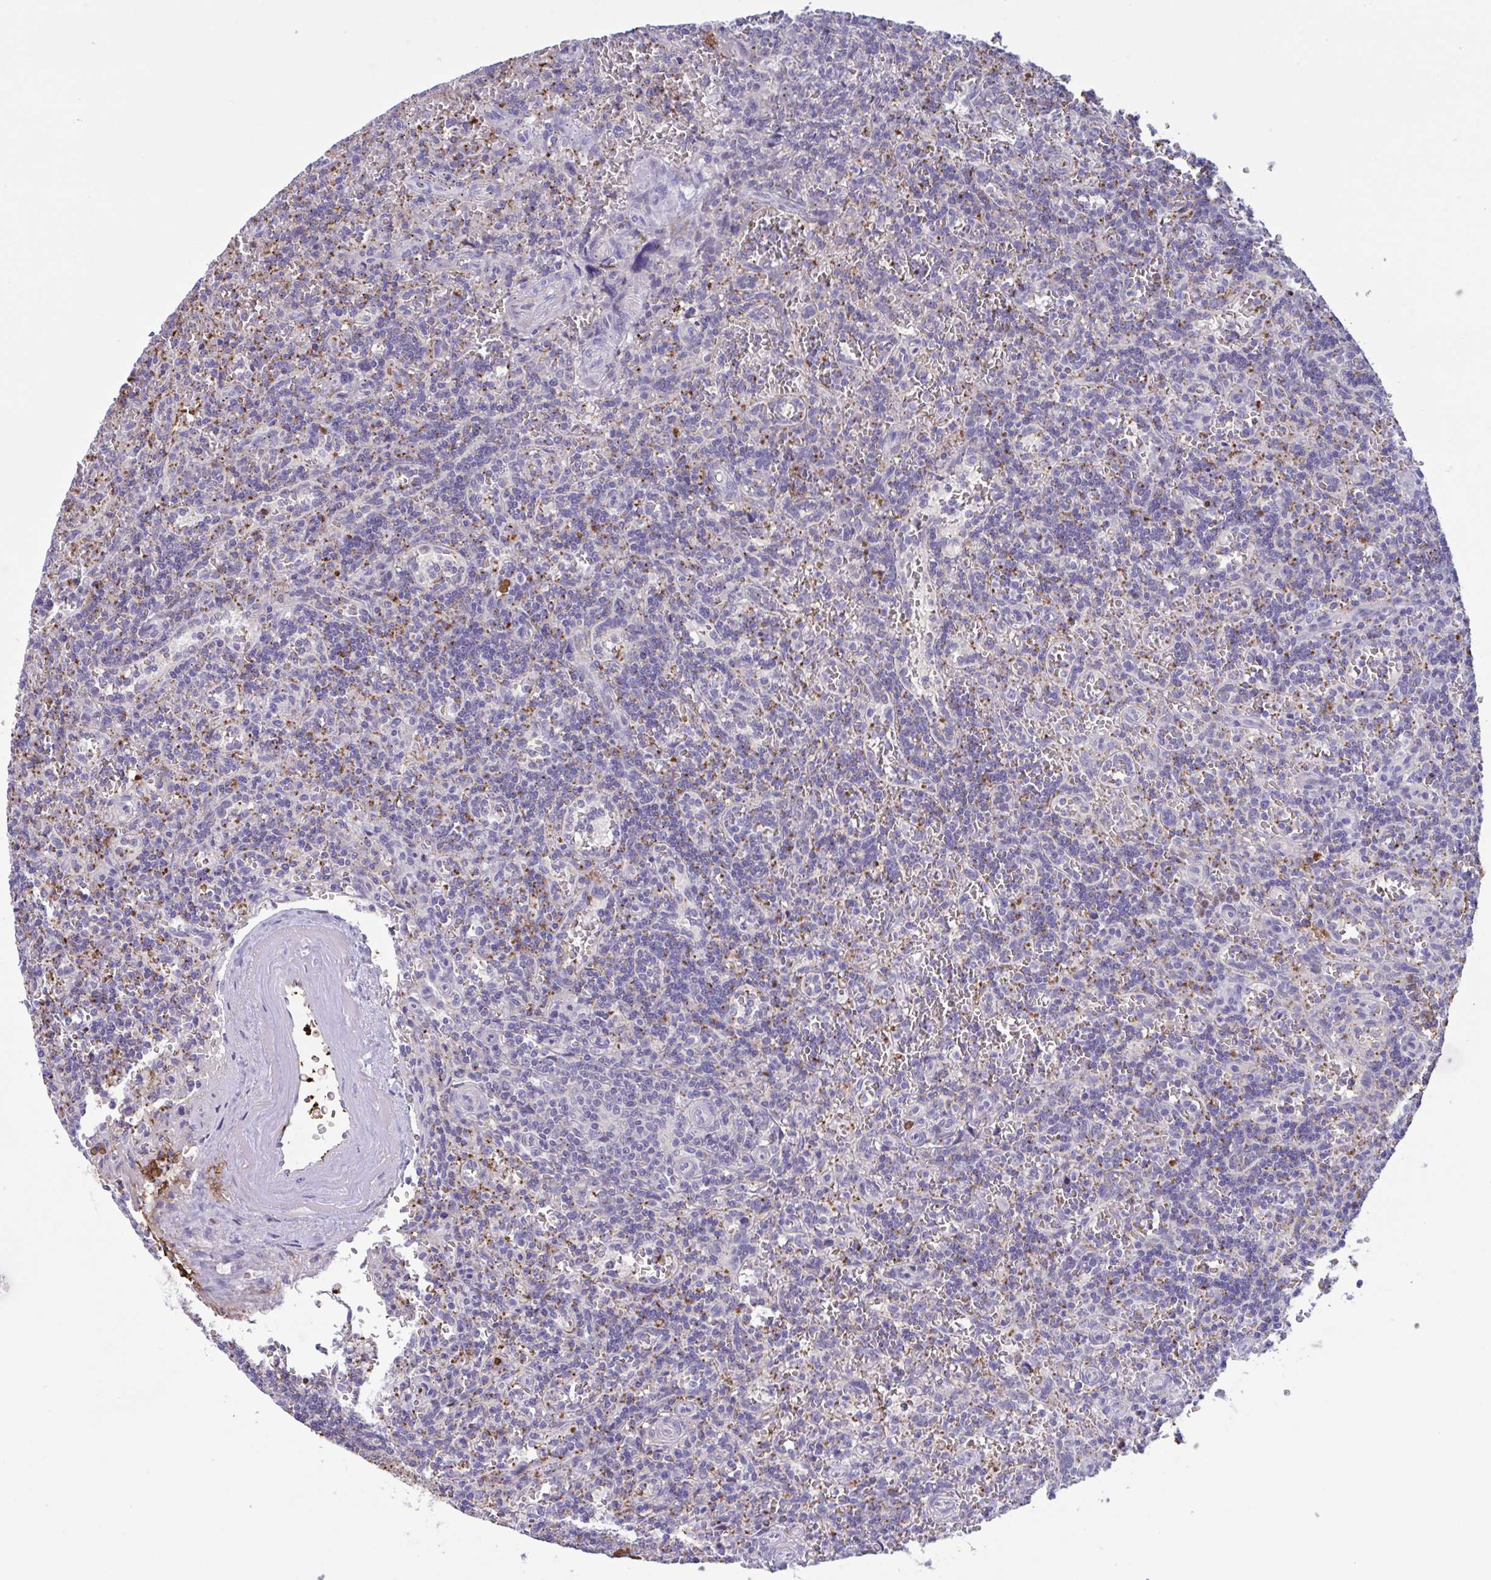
{"staining": {"intensity": "negative", "quantity": "none", "location": "none"}, "tissue": "lymphoma", "cell_type": "Tumor cells", "image_type": "cancer", "snomed": [{"axis": "morphology", "description": "Malignant lymphoma, non-Hodgkin's type, Low grade"}, {"axis": "topography", "description": "Spleen"}], "caption": "An IHC micrograph of lymphoma is shown. There is no staining in tumor cells of lymphoma.", "gene": "IL1R1", "patient": {"sex": "male", "age": 73}}